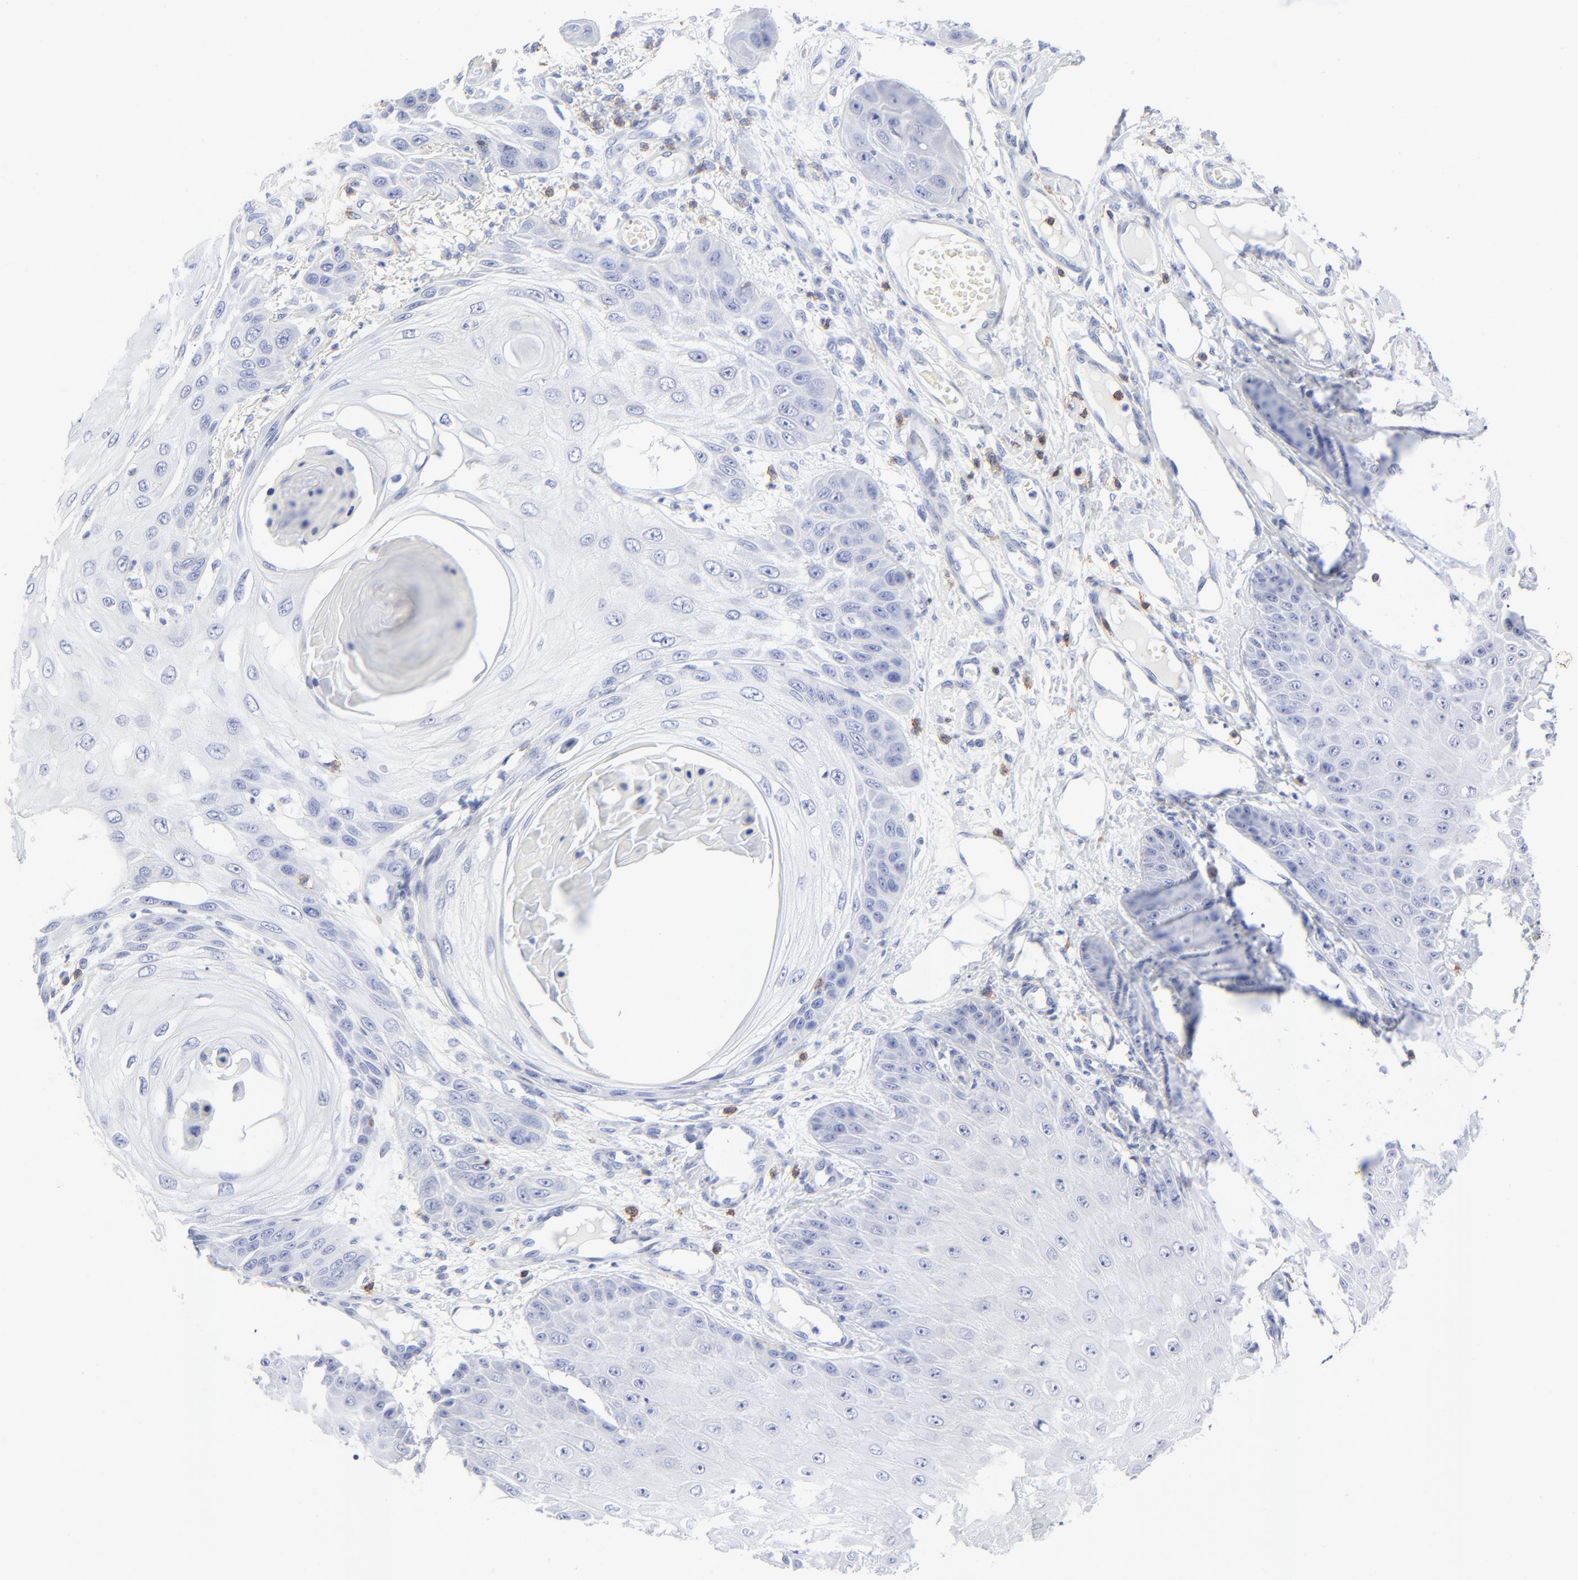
{"staining": {"intensity": "negative", "quantity": "none", "location": "none"}, "tissue": "skin cancer", "cell_type": "Tumor cells", "image_type": "cancer", "snomed": [{"axis": "morphology", "description": "Squamous cell carcinoma, NOS"}, {"axis": "topography", "description": "Skin"}], "caption": "An immunohistochemistry photomicrograph of squamous cell carcinoma (skin) is shown. There is no staining in tumor cells of squamous cell carcinoma (skin).", "gene": "LCK", "patient": {"sex": "female", "age": 40}}